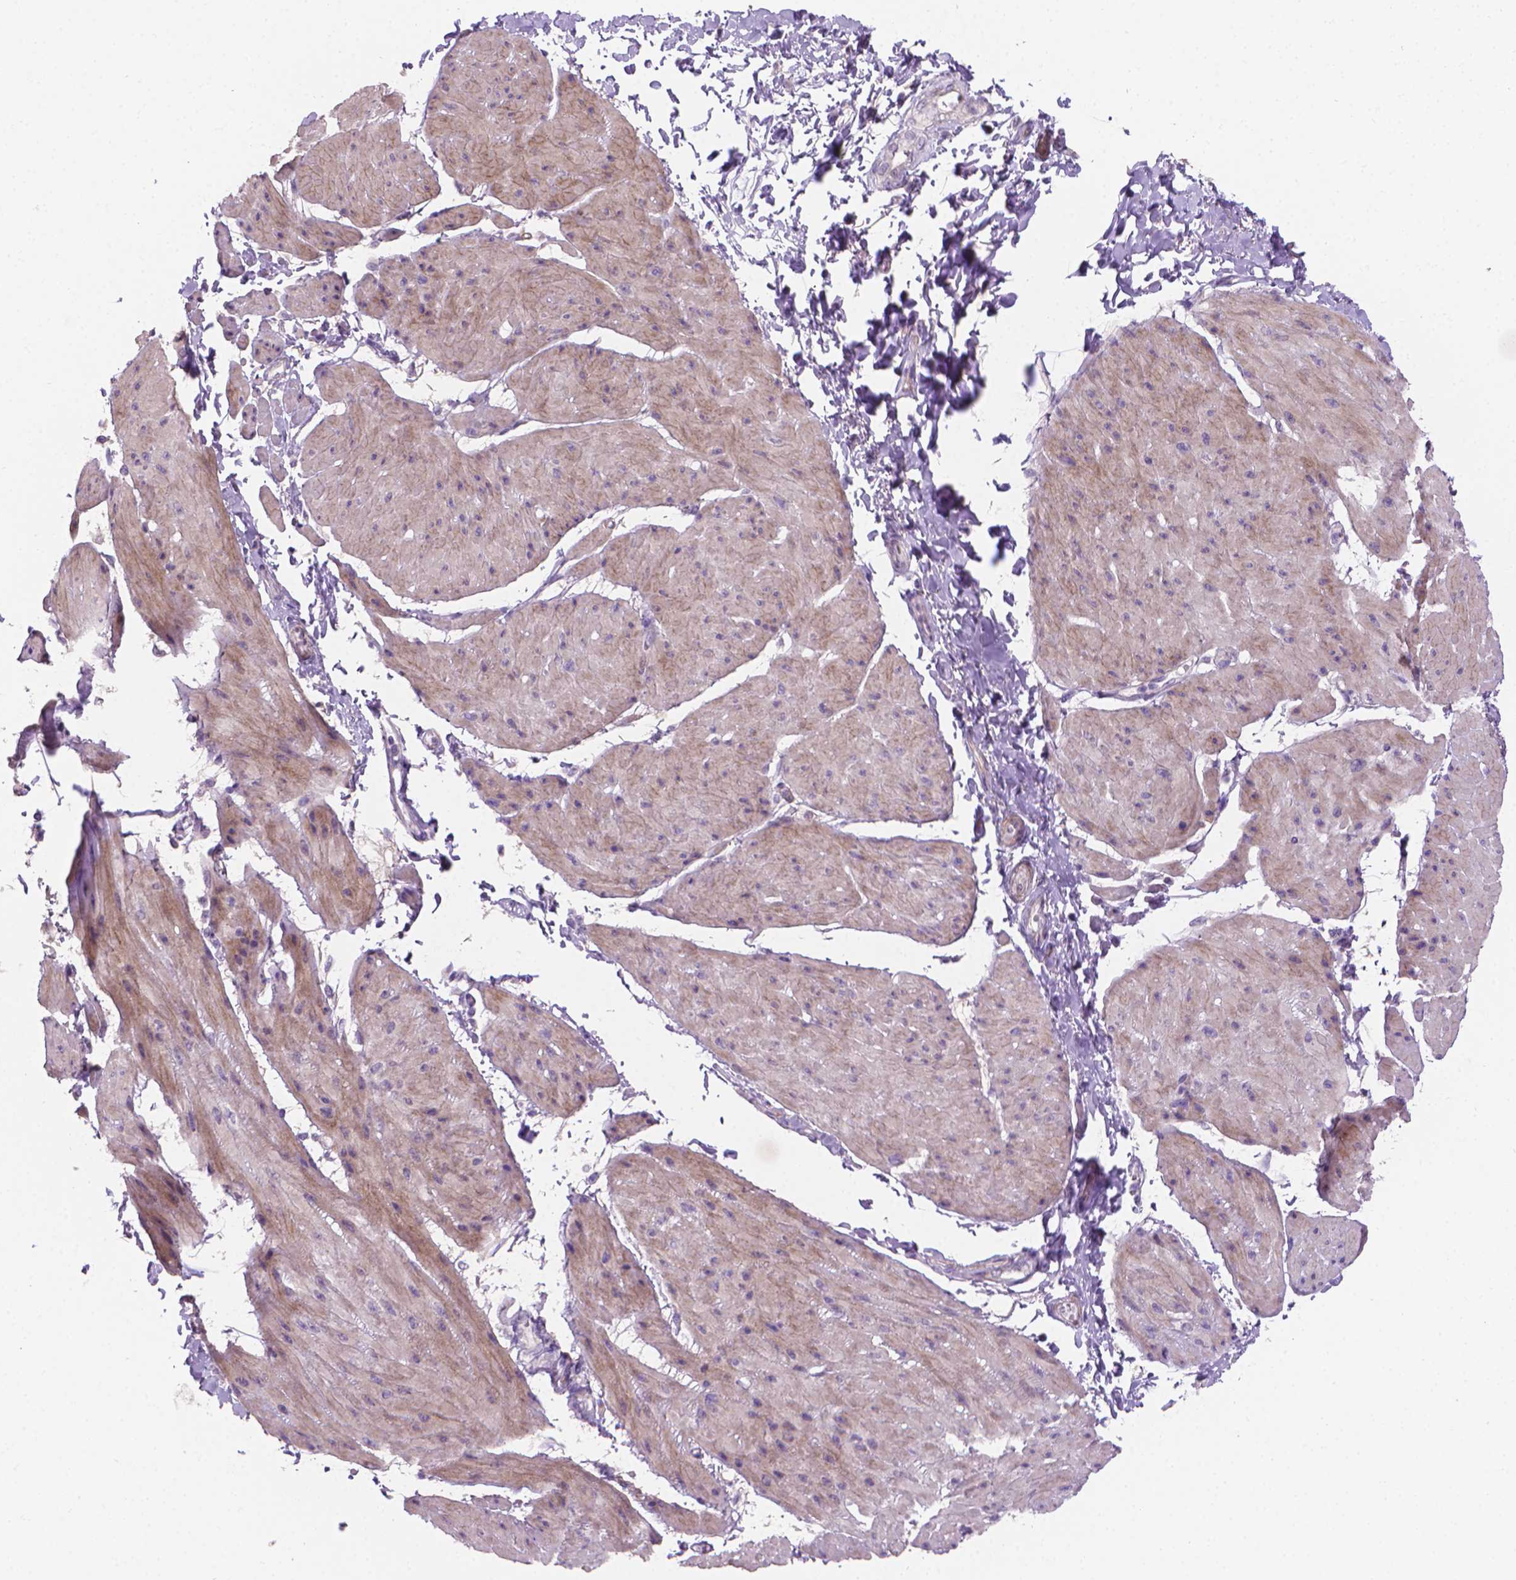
{"staining": {"intensity": "negative", "quantity": "none", "location": "none"}, "tissue": "adipose tissue", "cell_type": "Adipocytes", "image_type": "normal", "snomed": [{"axis": "morphology", "description": "Normal tissue, NOS"}, {"axis": "topography", "description": "Urinary bladder"}, {"axis": "topography", "description": "Peripheral nerve tissue"}], "caption": "A photomicrograph of human adipose tissue is negative for staining in adipocytes. (IHC, brightfield microscopy, high magnification).", "gene": "GSDMA", "patient": {"sex": "female", "age": 60}}